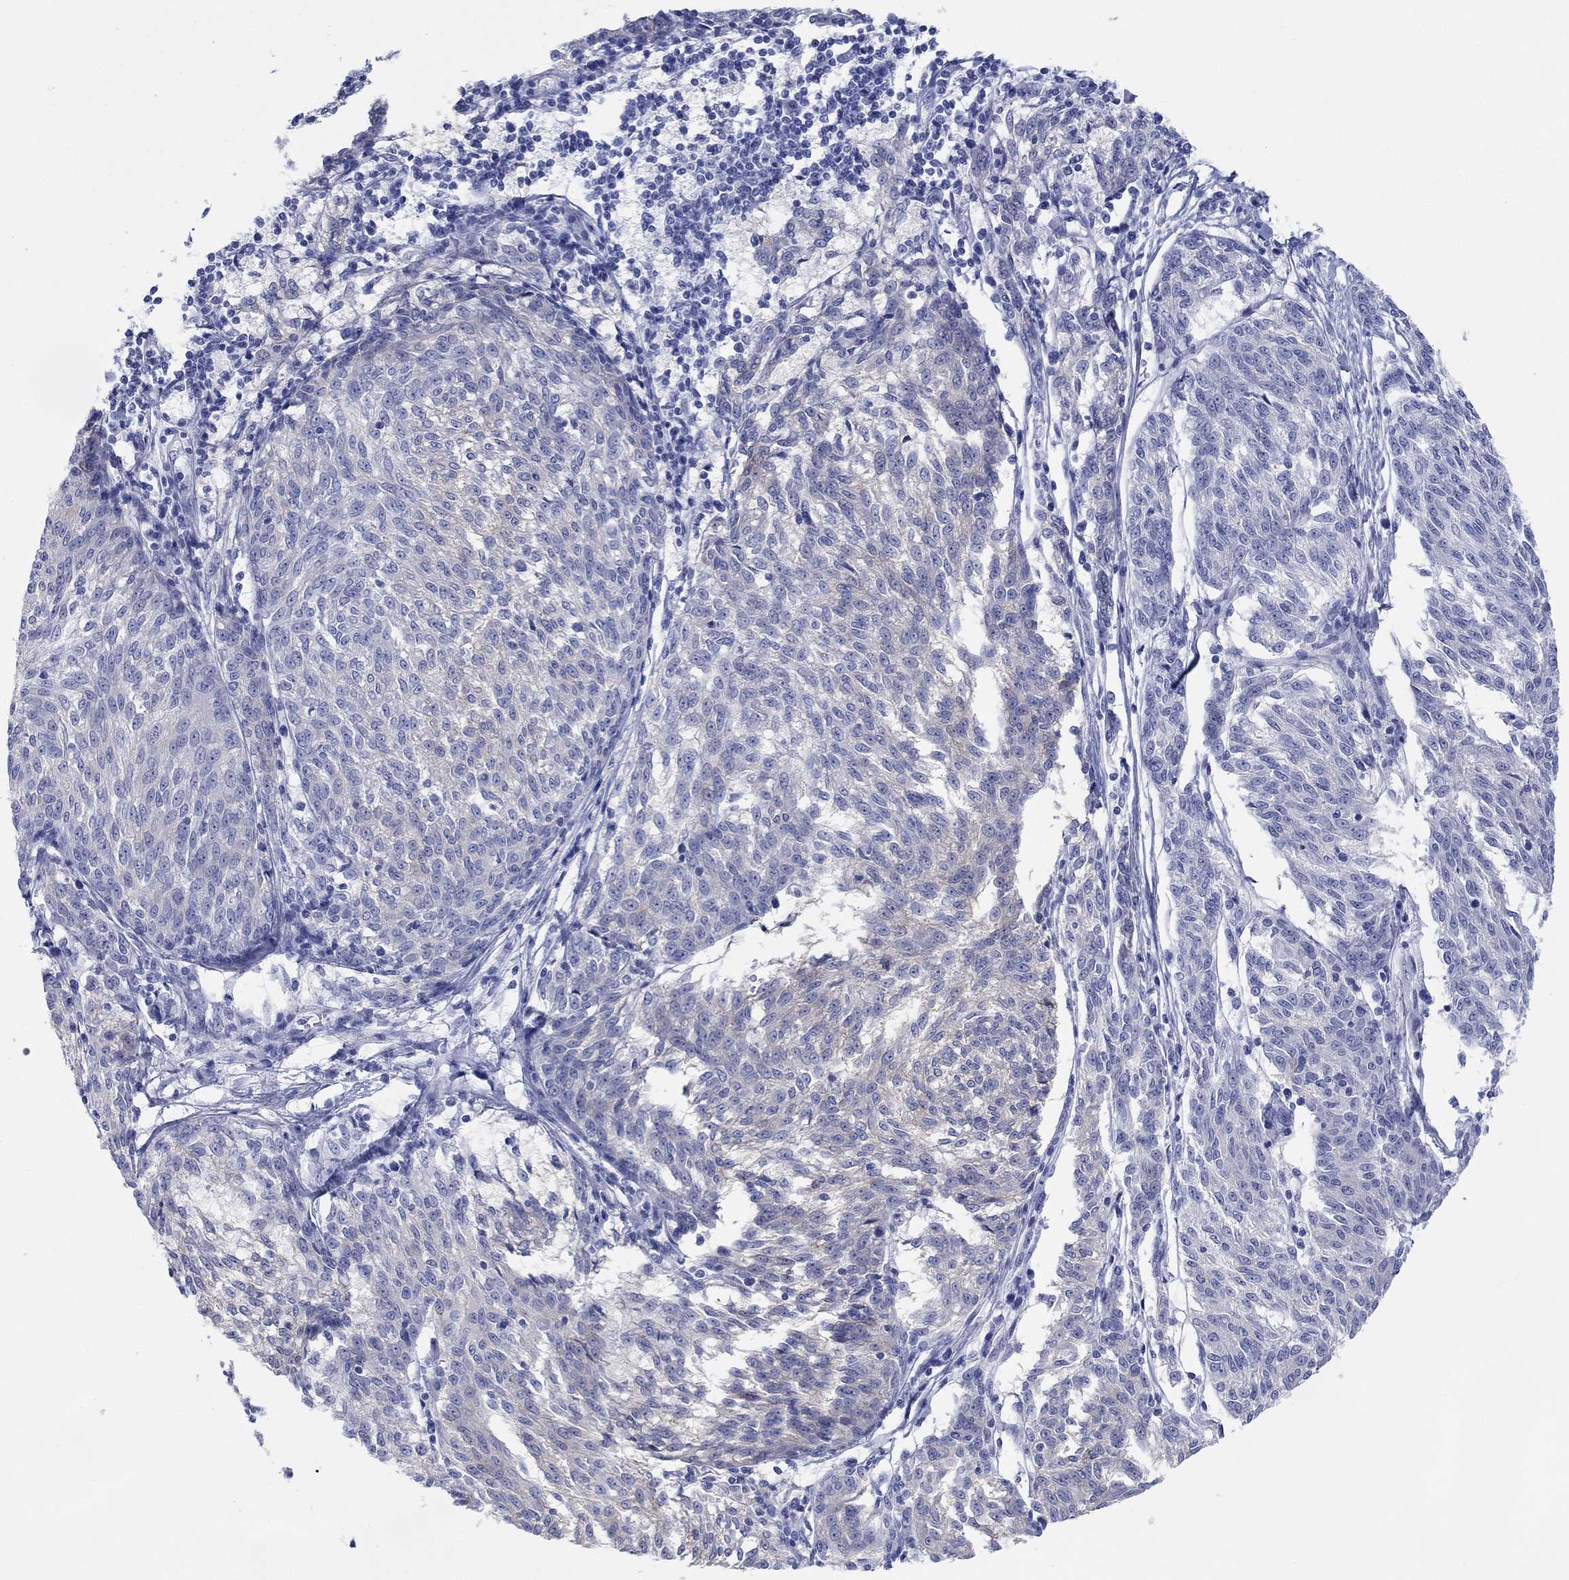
{"staining": {"intensity": "negative", "quantity": "none", "location": "none"}, "tissue": "melanoma", "cell_type": "Tumor cells", "image_type": "cancer", "snomed": [{"axis": "morphology", "description": "Malignant melanoma, NOS"}, {"axis": "topography", "description": "Skin"}], "caption": "Malignant melanoma was stained to show a protein in brown. There is no significant positivity in tumor cells.", "gene": "ATP1B1", "patient": {"sex": "female", "age": 72}}